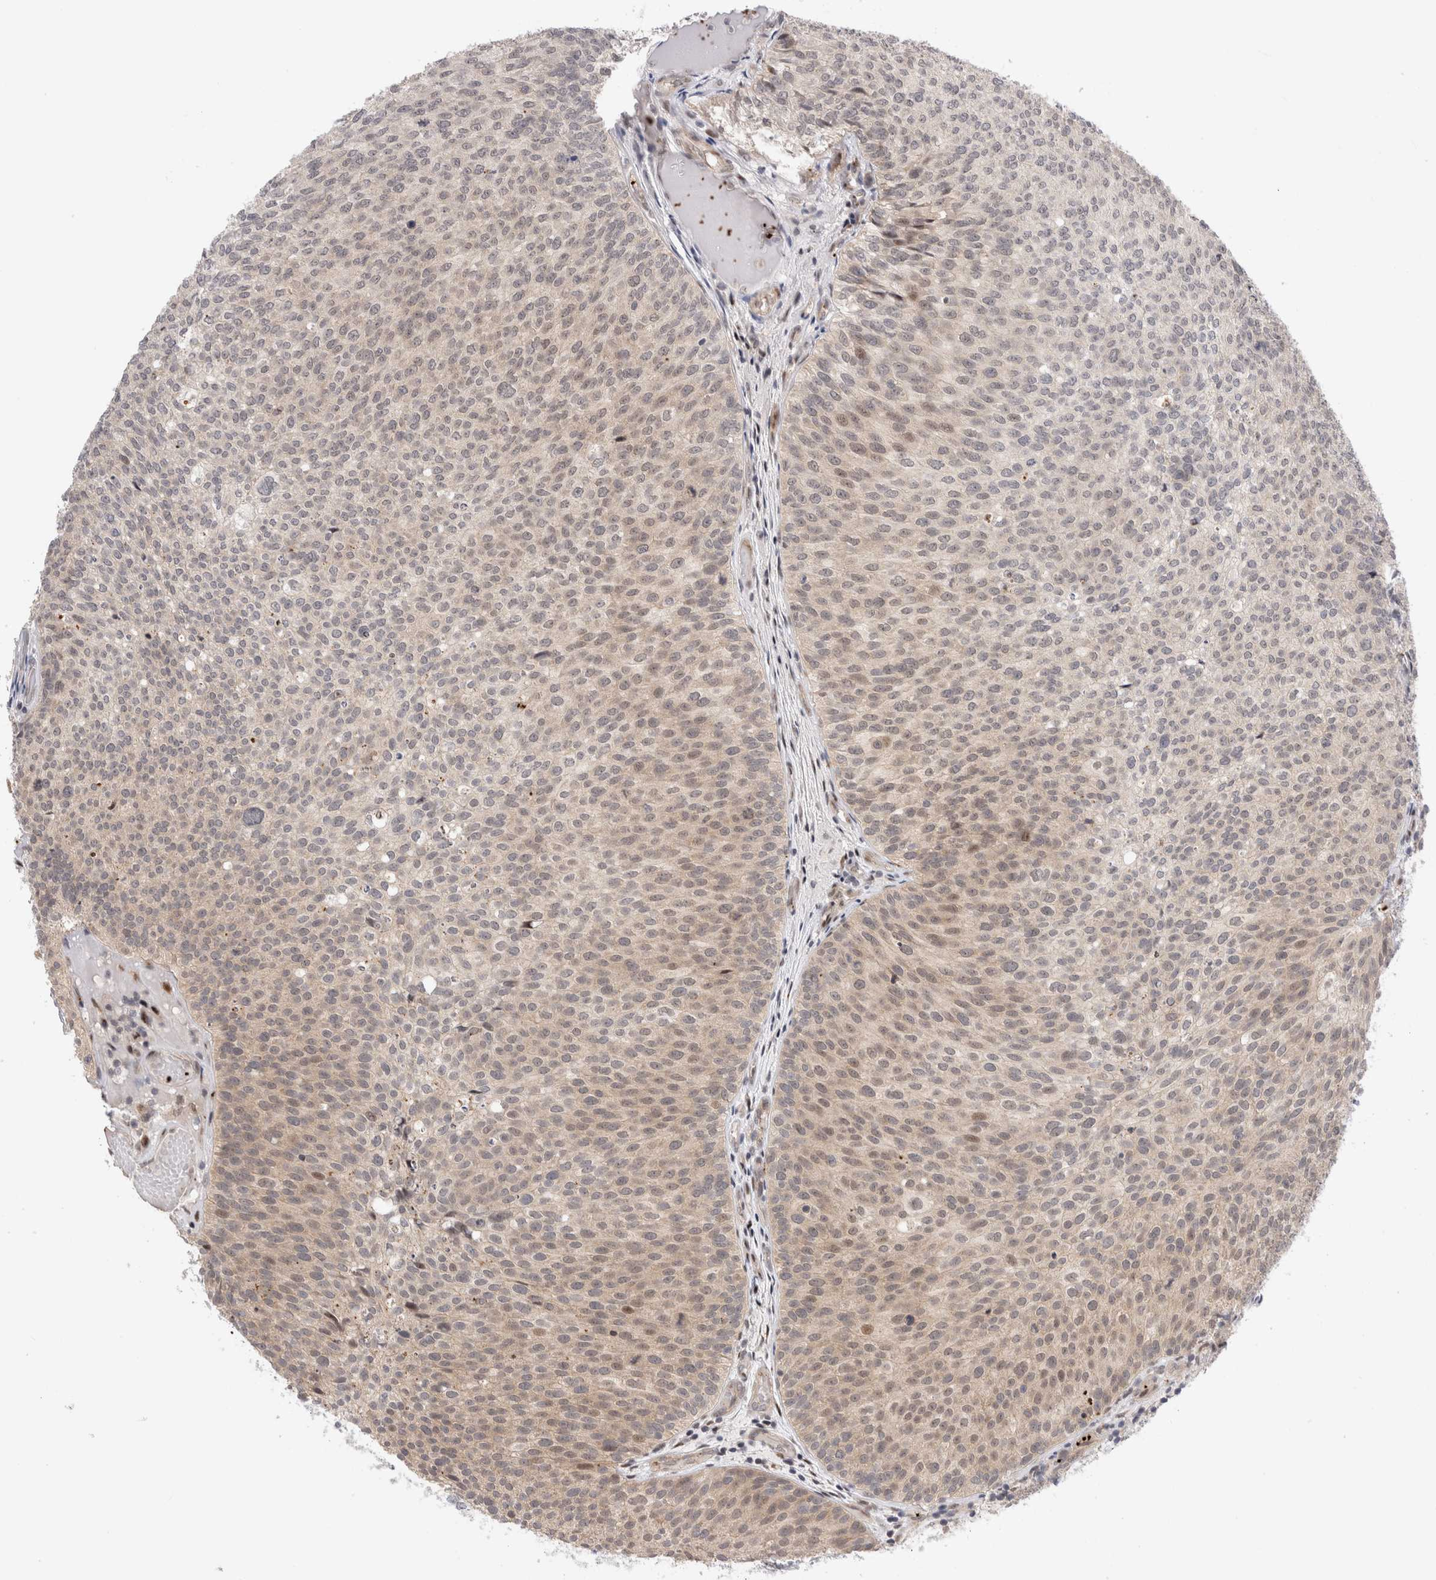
{"staining": {"intensity": "weak", "quantity": "<25%", "location": "nuclear"}, "tissue": "urothelial cancer", "cell_type": "Tumor cells", "image_type": "cancer", "snomed": [{"axis": "morphology", "description": "Urothelial carcinoma, Low grade"}, {"axis": "topography", "description": "Urinary bladder"}], "caption": "Tumor cells are negative for brown protein staining in urothelial cancer.", "gene": "VPS28", "patient": {"sex": "male", "age": 86}}